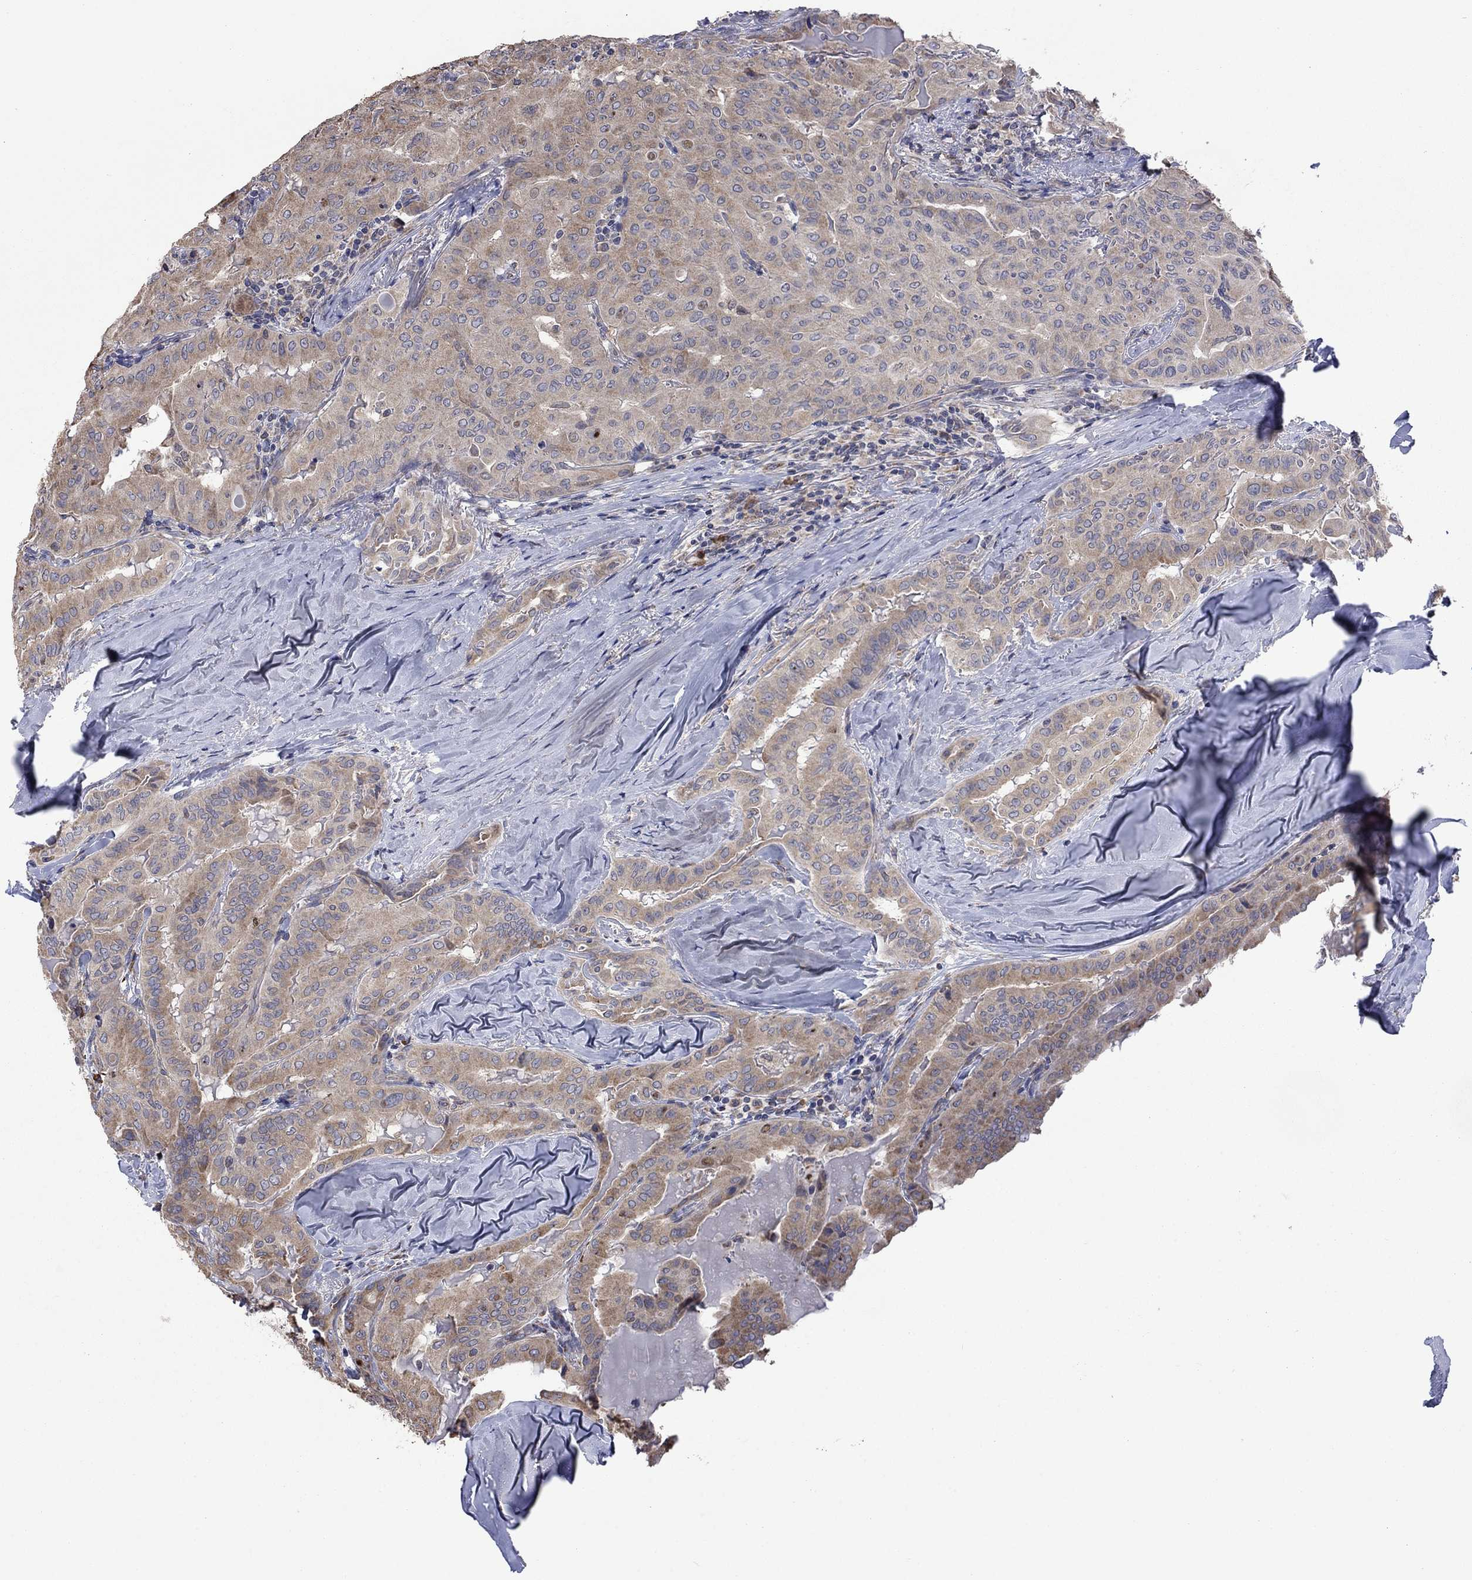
{"staining": {"intensity": "moderate", "quantity": ">75%", "location": "cytoplasmic/membranous"}, "tissue": "thyroid cancer", "cell_type": "Tumor cells", "image_type": "cancer", "snomed": [{"axis": "morphology", "description": "Papillary adenocarcinoma, NOS"}, {"axis": "topography", "description": "Thyroid gland"}], "caption": "Human papillary adenocarcinoma (thyroid) stained with a brown dye exhibits moderate cytoplasmic/membranous positive expression in about >75% of tumor cells.", "gene": "FURIN", "patient": {"sex": "female", "age": 68}}